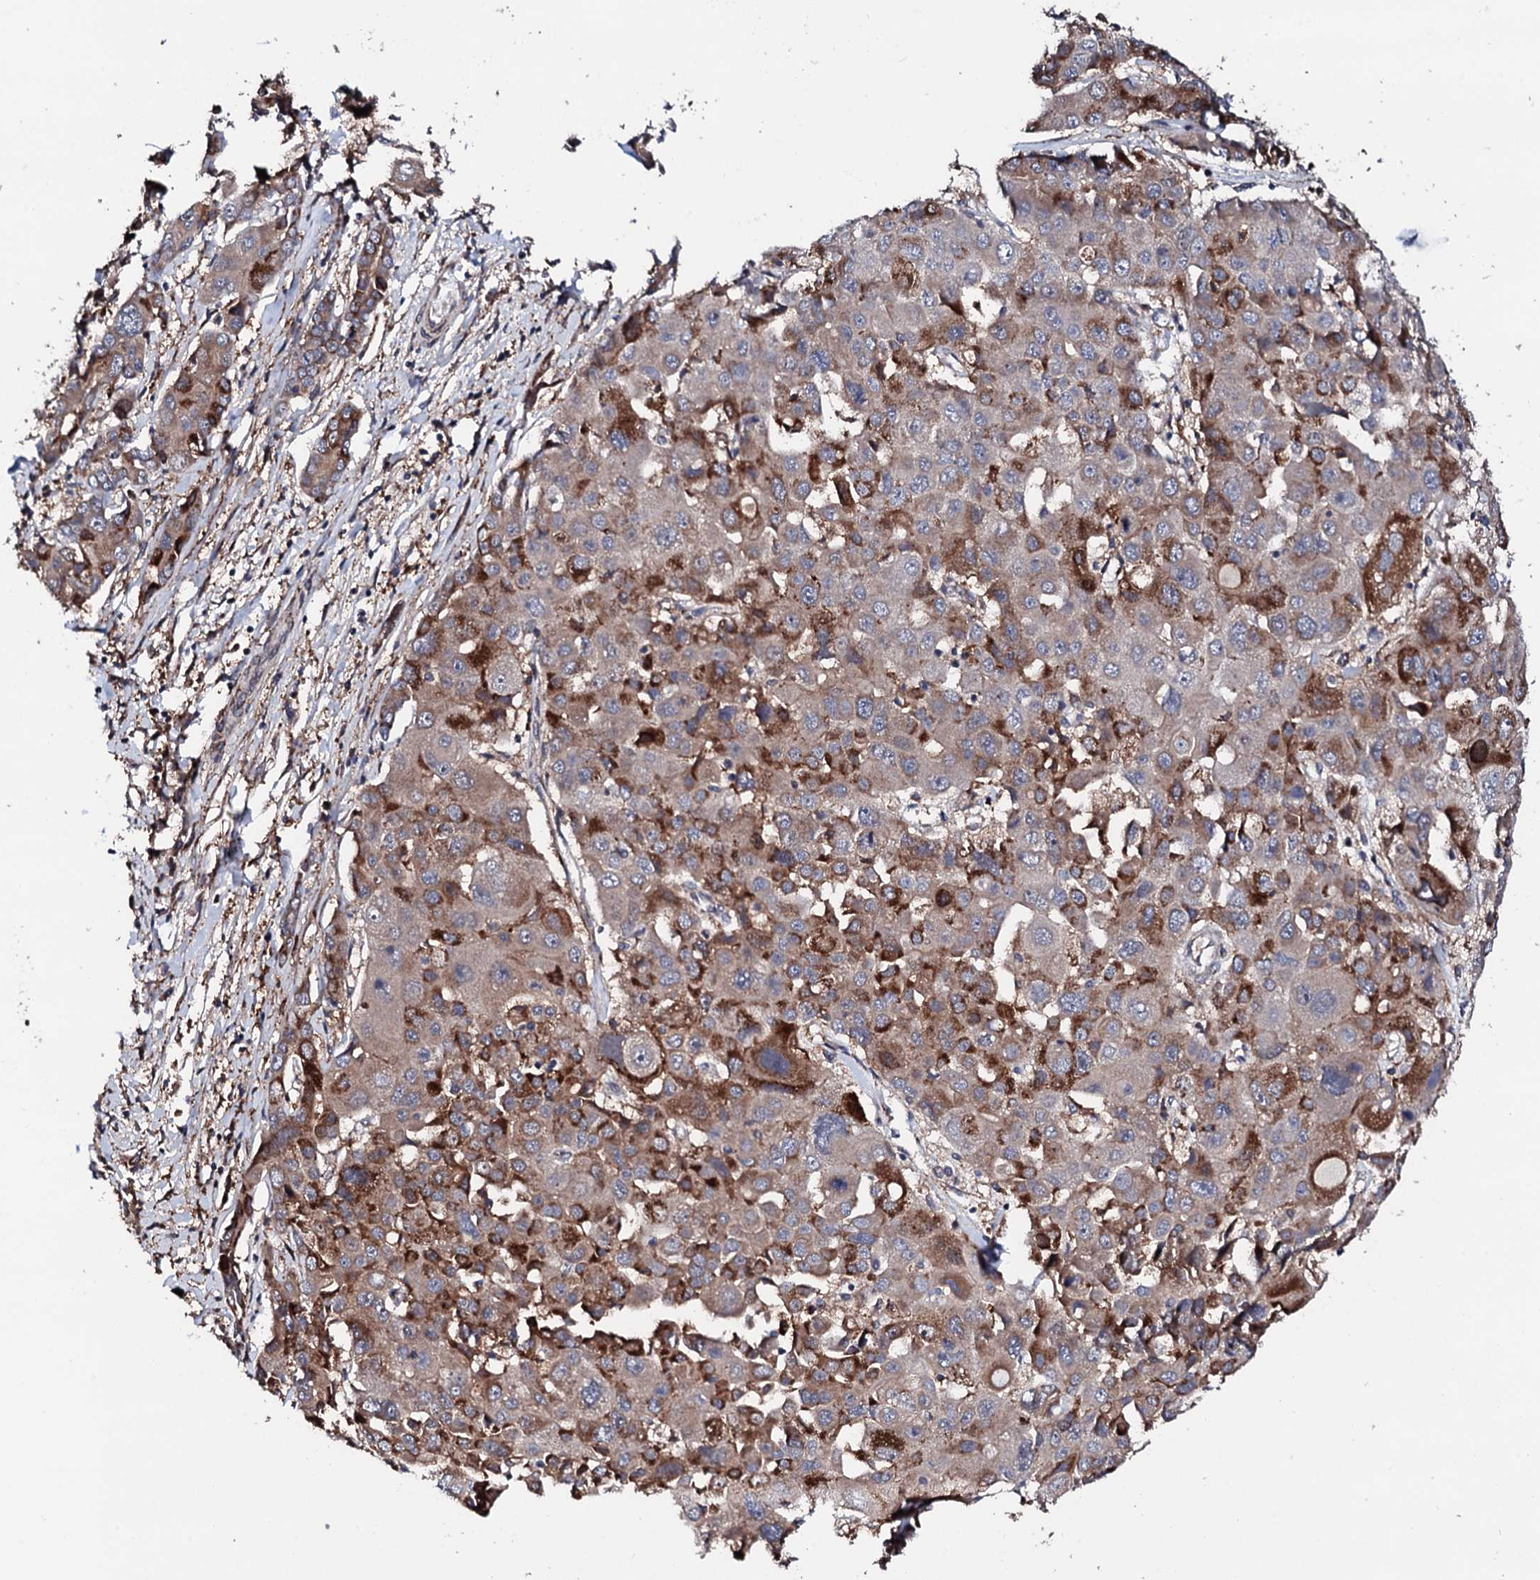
{"staining": {"intensity": "moderate", "quantity": "<25%", "location": "cytoplasmic/membranous"}, "tissue": "liver cancer", "cell_type": "Tumor cells", "image_type": "cancer", "snomed": [{"axis": "morphology", "description": "Cholangiocarcinoma"}, {"axis": "topography", "description": "Liver"}], "caption": "Tumor cells reveal low levels of moderate cytoplasmic/membranous expression in about <25% of cells in liver cancer.", "gene": "EDC3", "patient": {"sex": "male", "age": 67}}